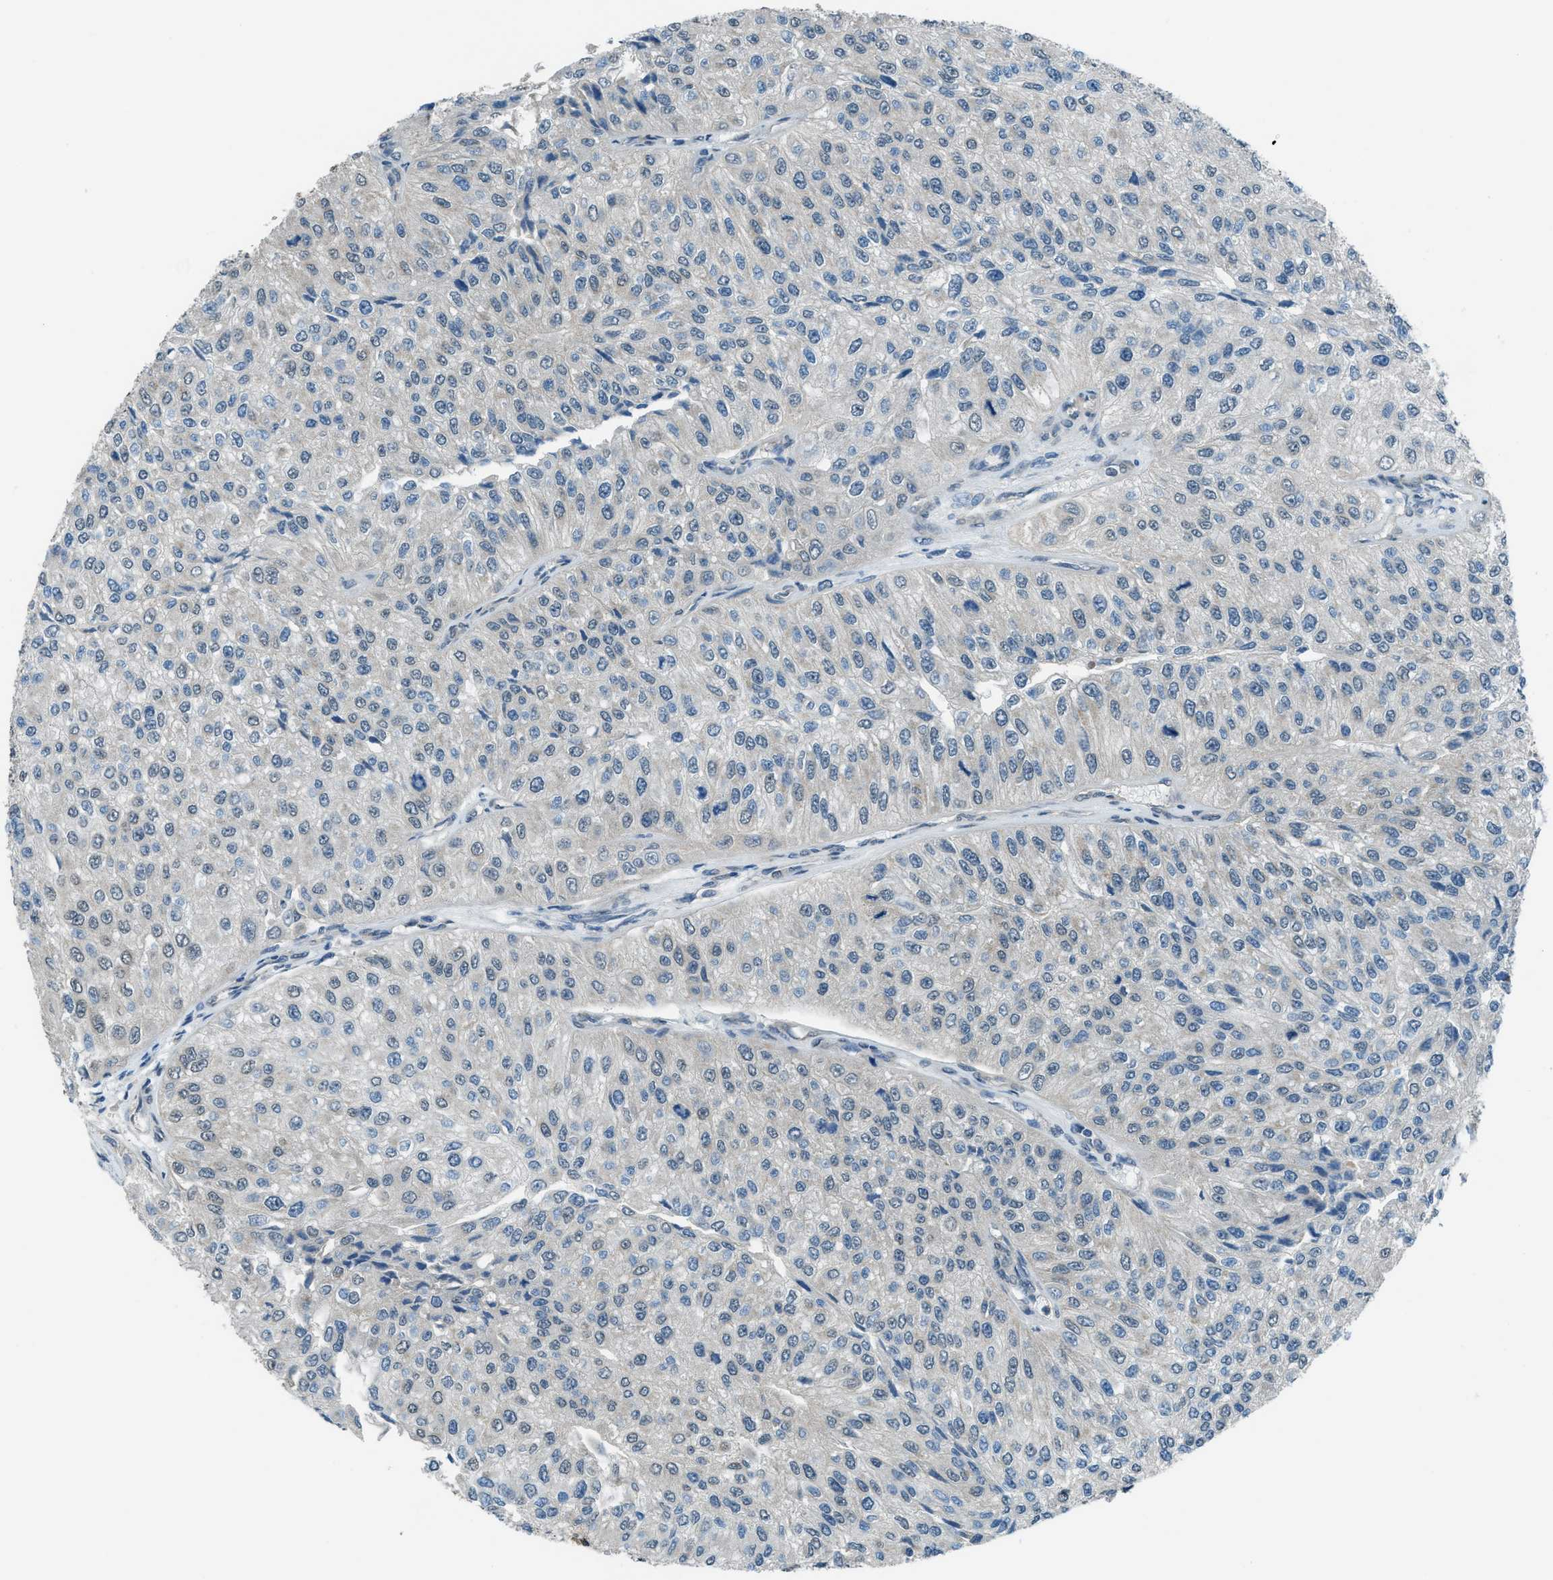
{"staining": {"intensity": "weak", "quantity": "<25%", "location": "nuclear"}, "tissue": "urothelial cancer", "cell_type": "Tumor cells", "image_type": "cancer", "snomed": [{"axis": "morphology", "description": "Urothelial carcinoma, High grade"}, {"axis": "topography", "description": "Kidney"}, {"axis": "topography", "description": "Urinary bladder"}], "caption": "Immunohistochemistry (IHC) of human high-grade urothelial carcinoma demonstrates no expression in tumor cells.", "gene": "NPEPL1", "patient": {"sex": "male", "age": 77}}